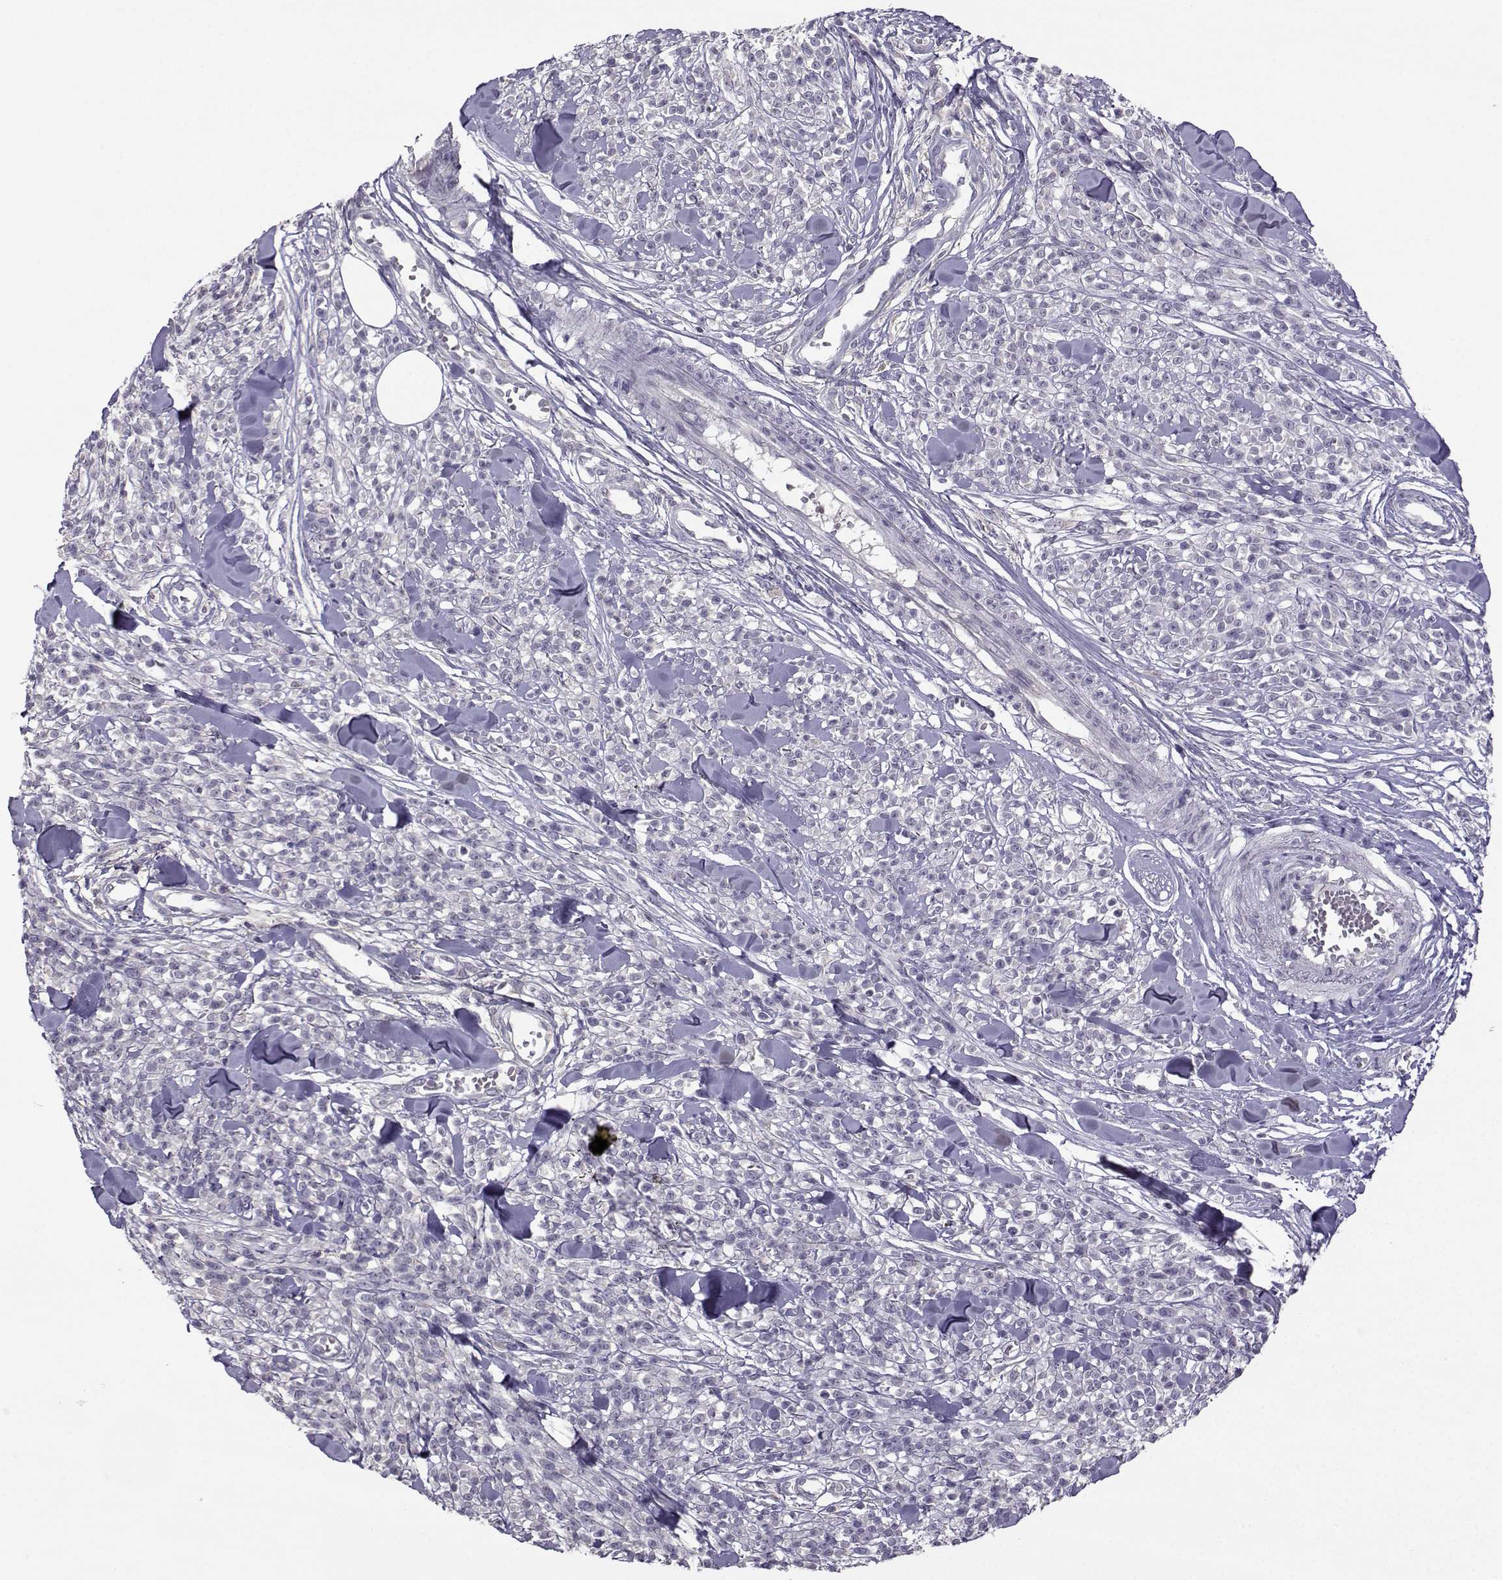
{"staining": {"intensity": "negative", "quantity": "none", "location": "none"}, "tissue": "melanoma", "cell_type": "Tumor cells", "image_type": "cancer", "snomed": [{"axis": "morphology", "description": "Malignant melanoma, NOS"}, {"axis": "topography", "description": "Skin"}, {"axis": "topography", "description": "Skin of trunk"}], "caption": "A high-resolution image shows immunohistochemistry (IHC) staining of melanoma, which reveals no significant staining in tumor cells. Brightfield microscopy of IHC stained with DAB (3,3'-diaminobenzidine) (brown) and hematoxylin (blue), captured at high magnification.", "gene": "FCAMR", "patient": {"sex": "male", "age": 74}}